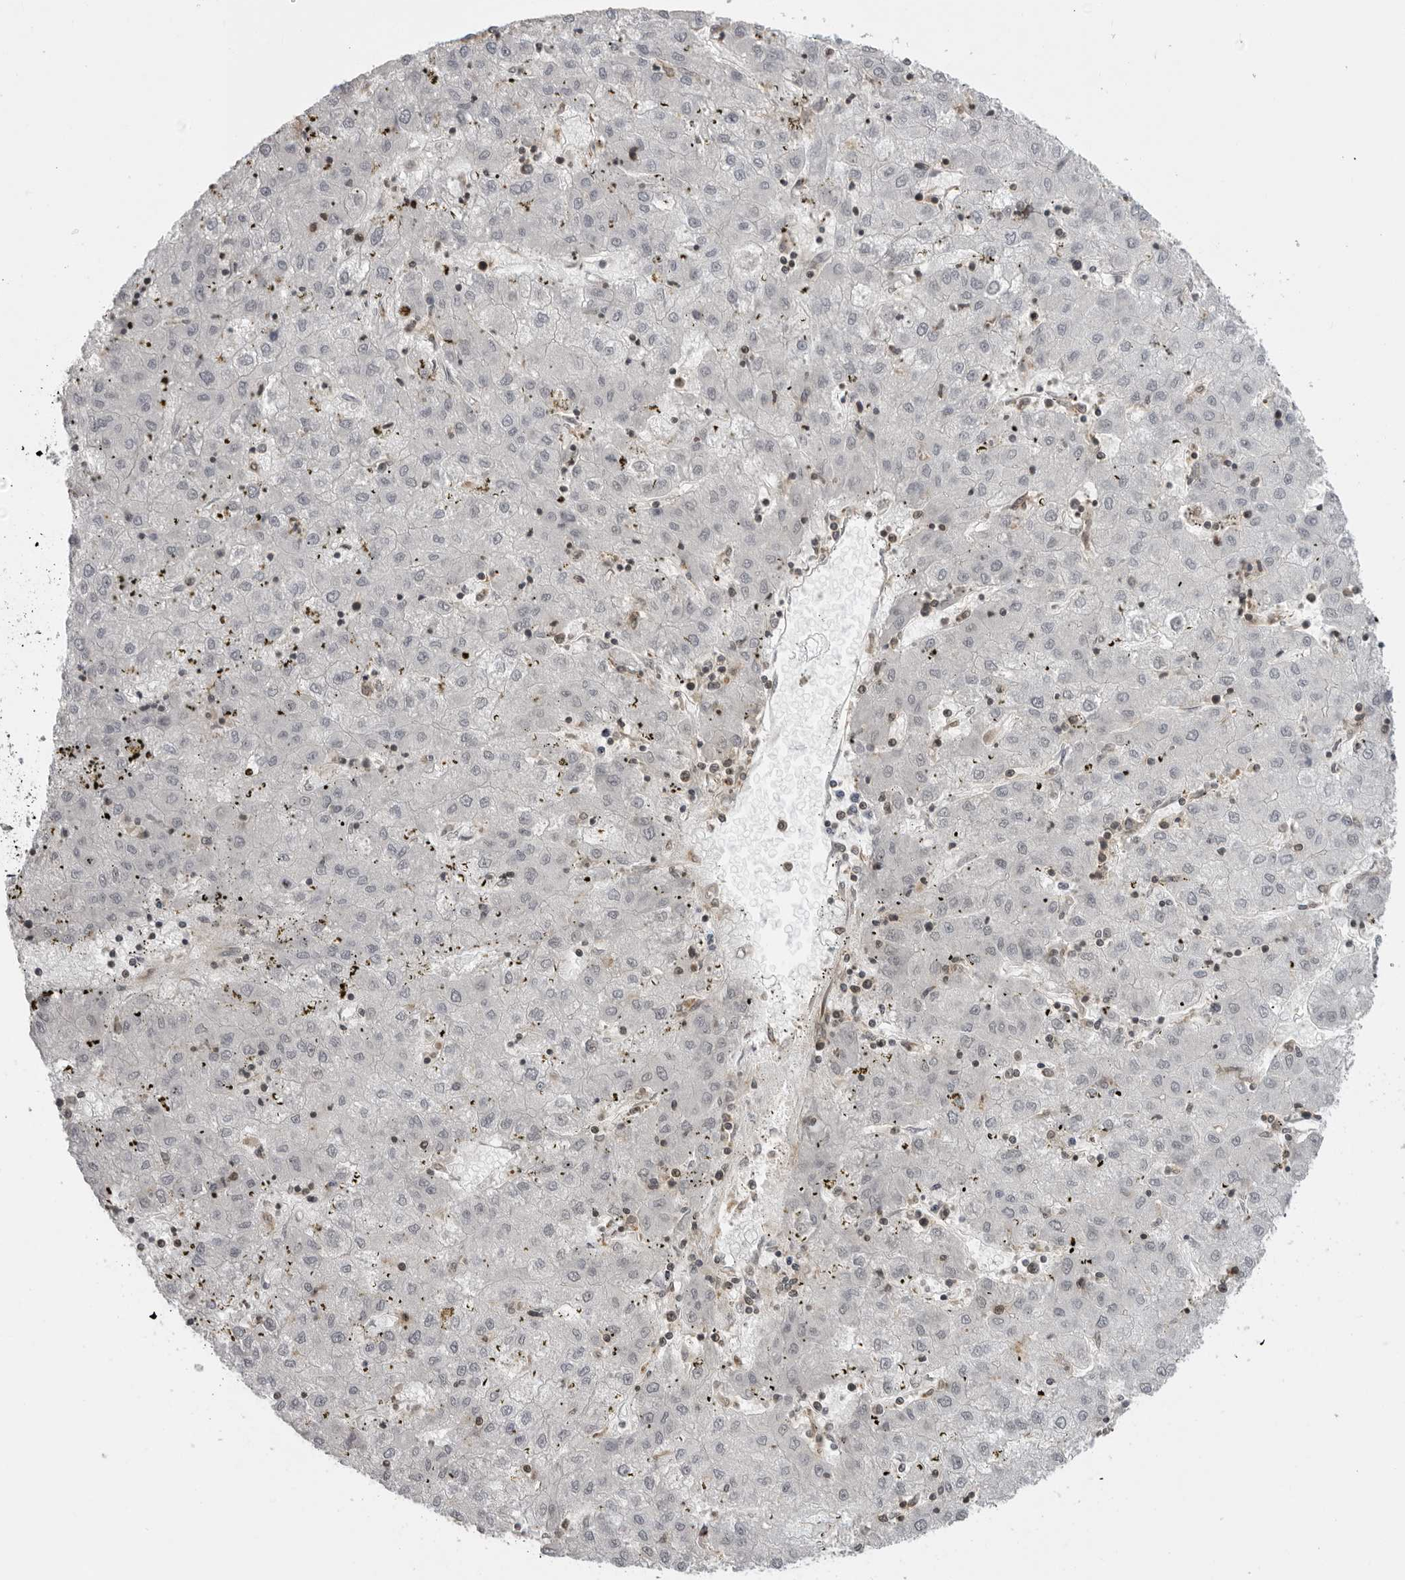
{"staining": {"intensity": "negative", "quantity": "none", "location": "none"}, "tissue": "liver cancer", "cell_type": "Tumor cells", "image_type": "cancer", "snomed": [{"axis": "morphology", "description": "Carcinoma, Hepatocellular, NOS"}, {"axis": "topography", "description": "Liver"}], "caption": "Immunohistochemistry of human liver cancer (hepatocellular carcinoma) shows no positivity in tumor cells.", "gene": "PDCL3", "patient": {"sex": "male", "age": 72}}